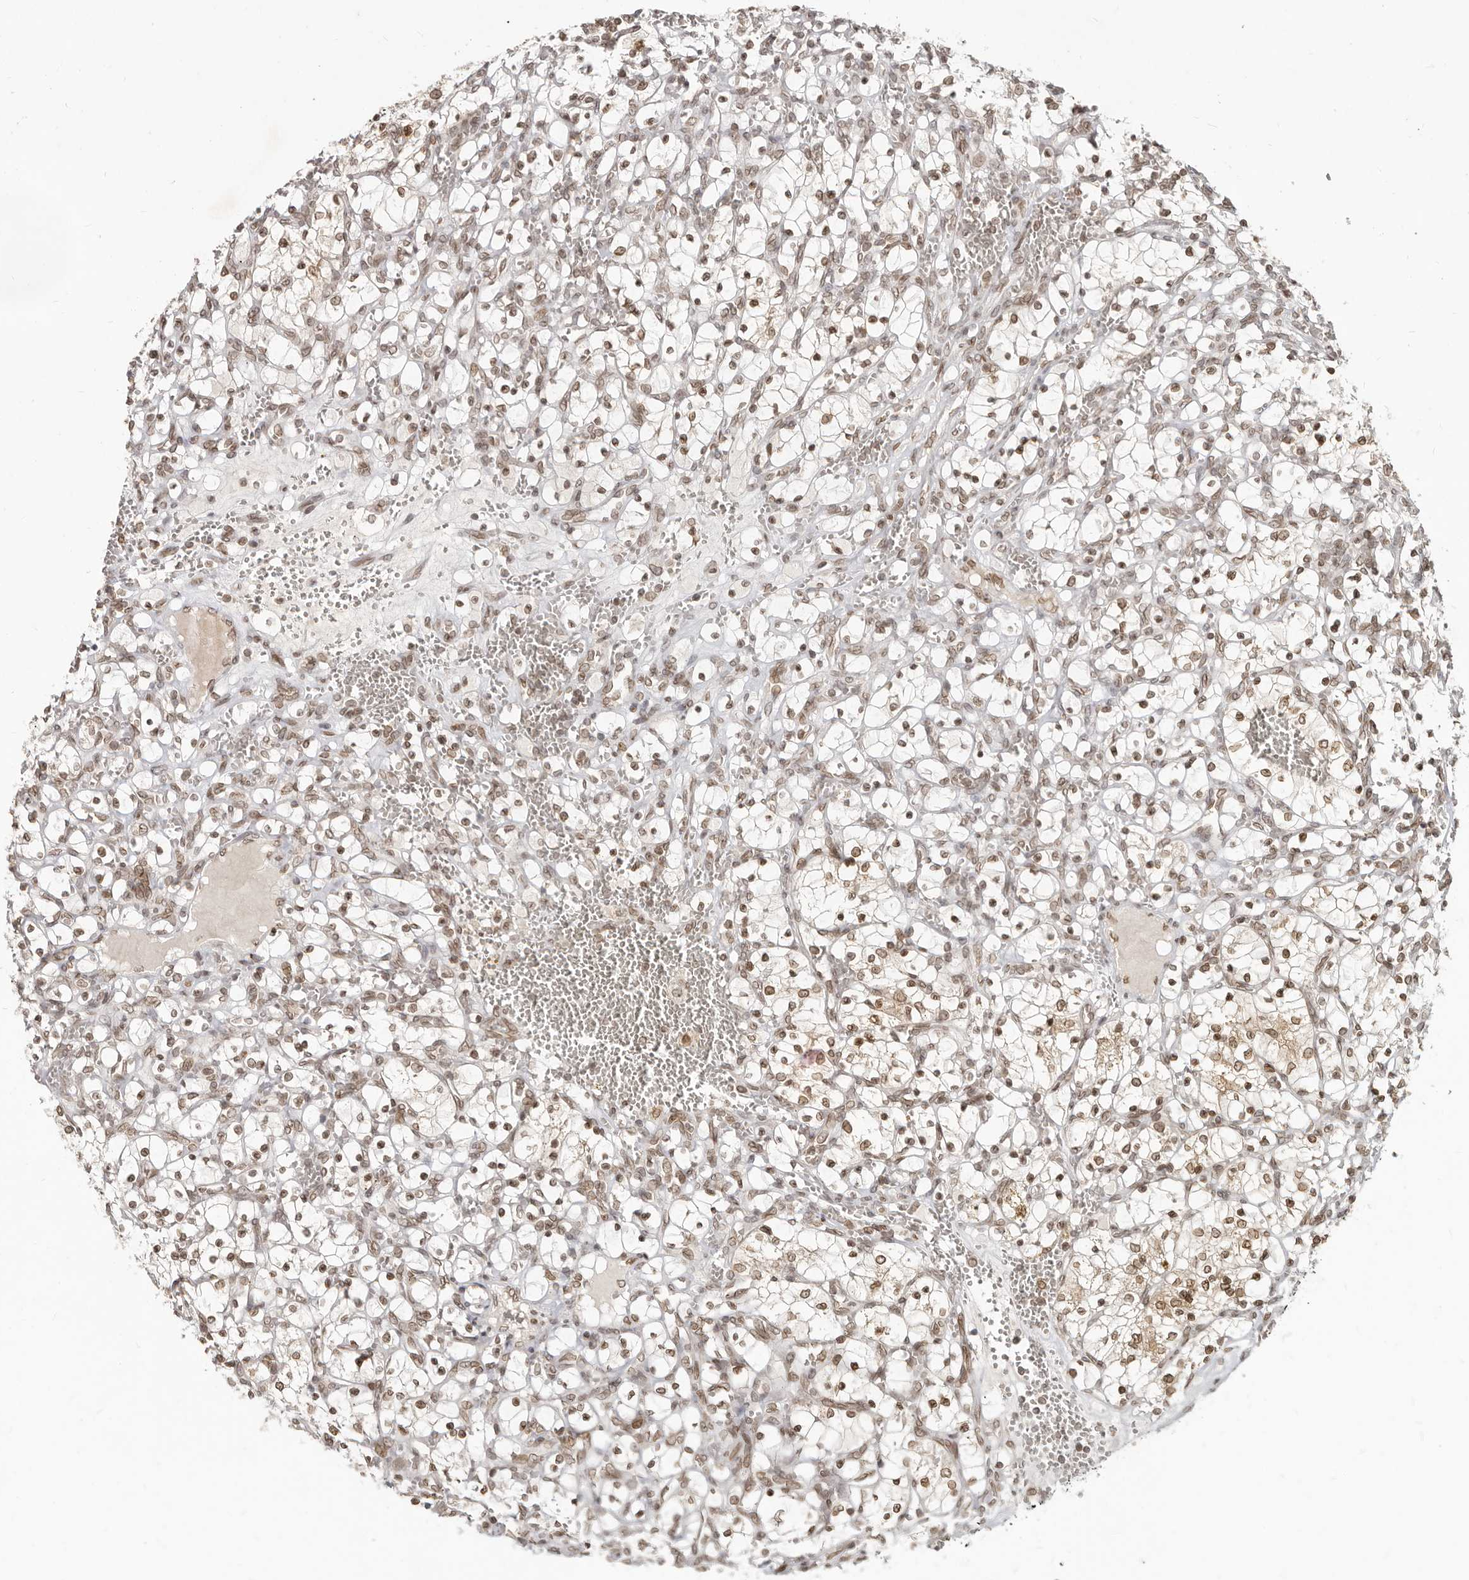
{"staining": {"intensity": "moderate", "quantity": ">75%", "location": "nuclear"}, "tissue": "renal cancer", "cell_type": "Tumor cells", "image_type": "cancer", "snomed": [{"axis": "morphology", "description": "Adenocarcinoma, NOS"}, {"axis": "topography", "description": "Kidney"}], "caption": "There is medium levels of moderate nuclear staining in tumor cells of renal cancer (adenocarcinoma), as demonstrated by immunohistochemical staining (brown color).", "gene": "NUP153", "patient": {"sex": "female", "age": 69}}